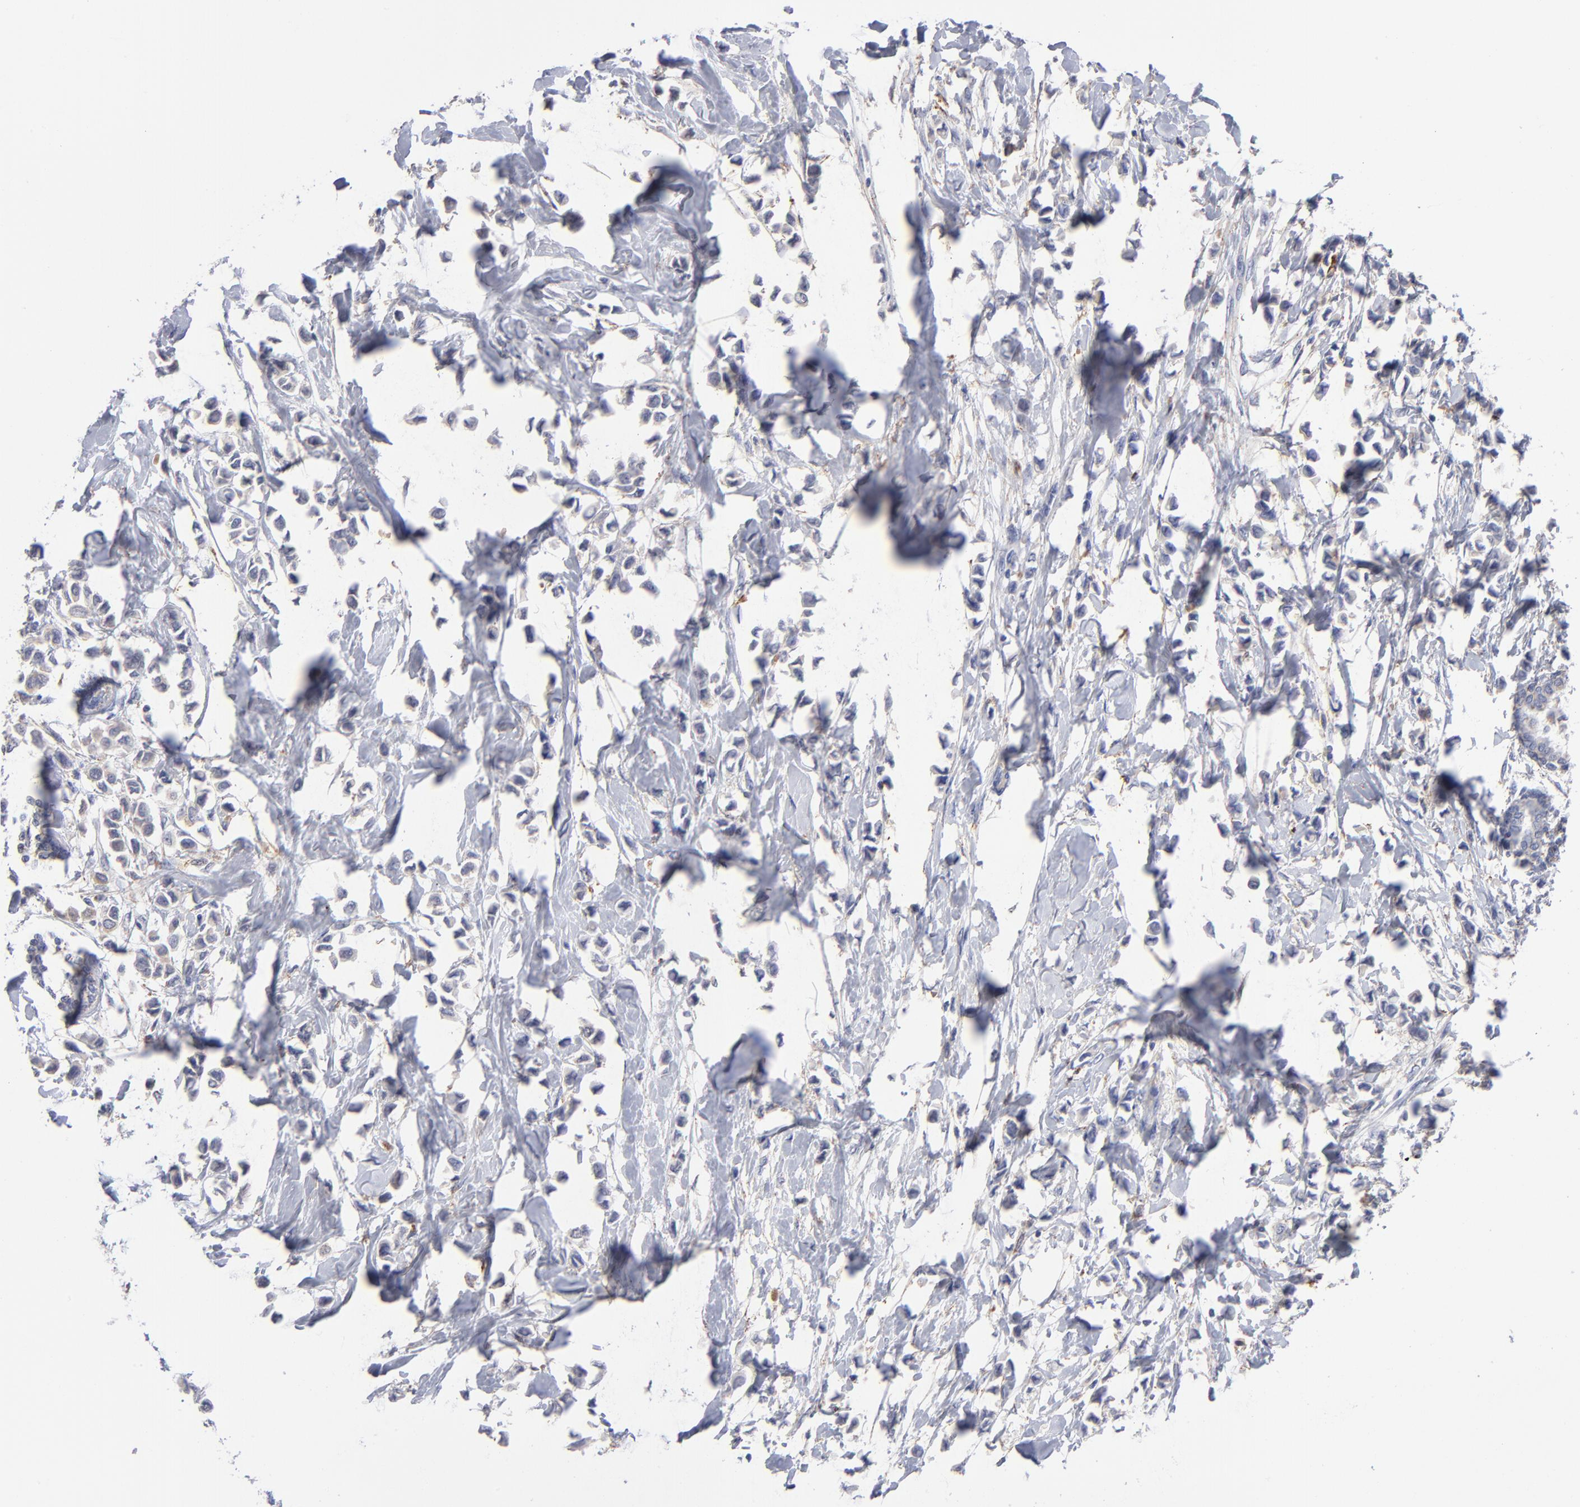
{"staining": {"intensity": "weak", "quantity": "25%-75%", "location": "cytoplasmic/membranous"}, "tissue": "breast cancer", "cell_type": "Tumor cells", "image_type": "cancer", "snomed": [{"axis": "morphology", "description": "Lobular carcinoma"}, {"axis": "topography", "description": "Breast"}], "caption": "Lobular carcinoma (breast) stained for a protein reveals weak cytoplasmic/membranous positivity in tumor cells.", "gene": "RRAGB", "patient": {"sex": "female", "age": 51}}